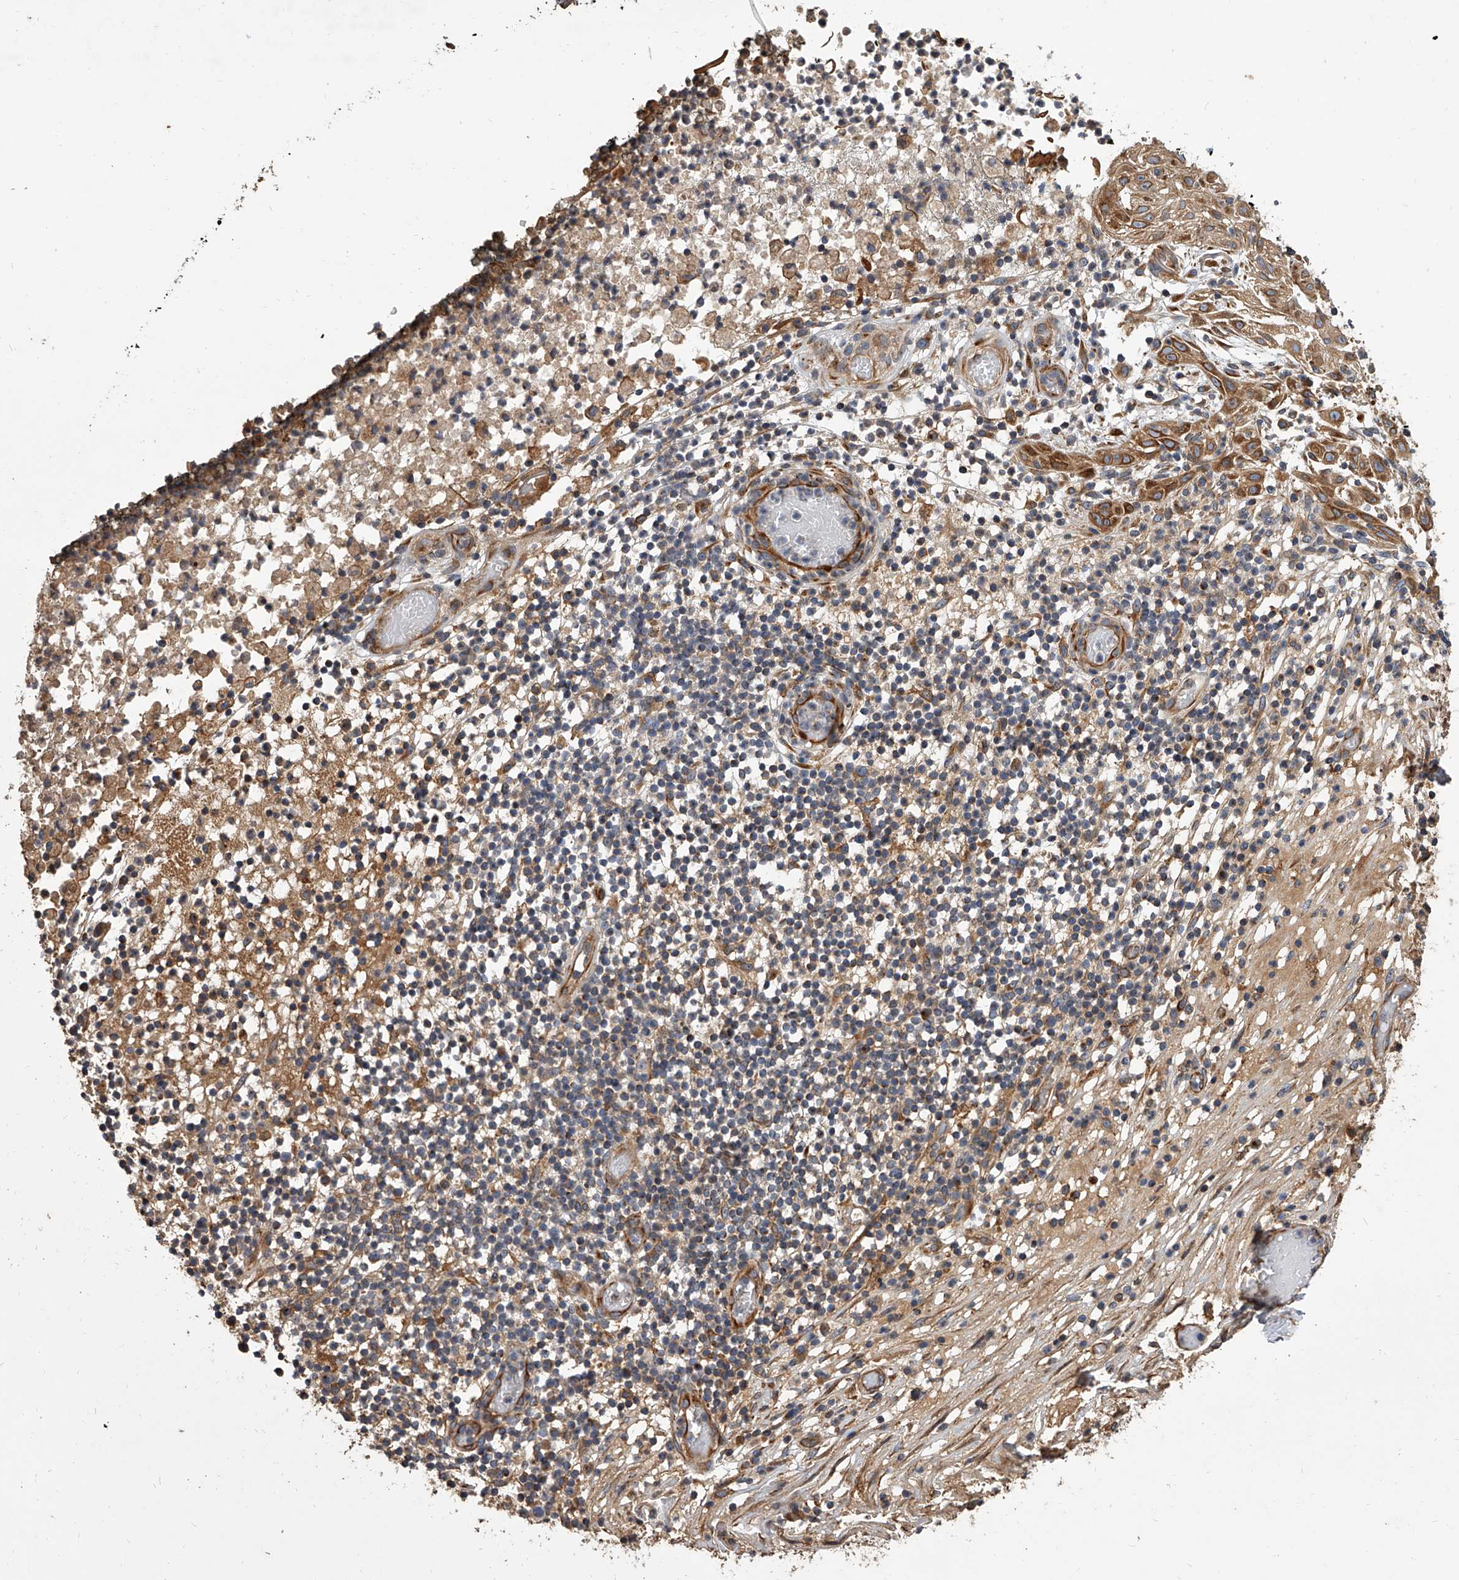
{"staining": {"intensity": "strong", "quantity": "25%-75%", "location": "cytoplasmic/membranous"}, "tissue": "skin cancer", "cell_type": "Tumor cells", "image_type": "cancer", "snomed": [{"axis": "morphology", "description": "Normal tissue, NOS"}, {"axis": "morphology", "description": "Basal cell carcinoma"}, {"axis": "topography", "description": "Skin"}], "caption": "Tumor cells display strong cytoplasmic/membranous positivity in about 25%-75% of cells in basal cell carcinoma (skin). (DAB (3,3'-diaminobenzidine) IHC, brown staining for protein, blue staining for nuclei).", "gene": "EXOC4", "patient": {"sex": "male", "age": 64}}